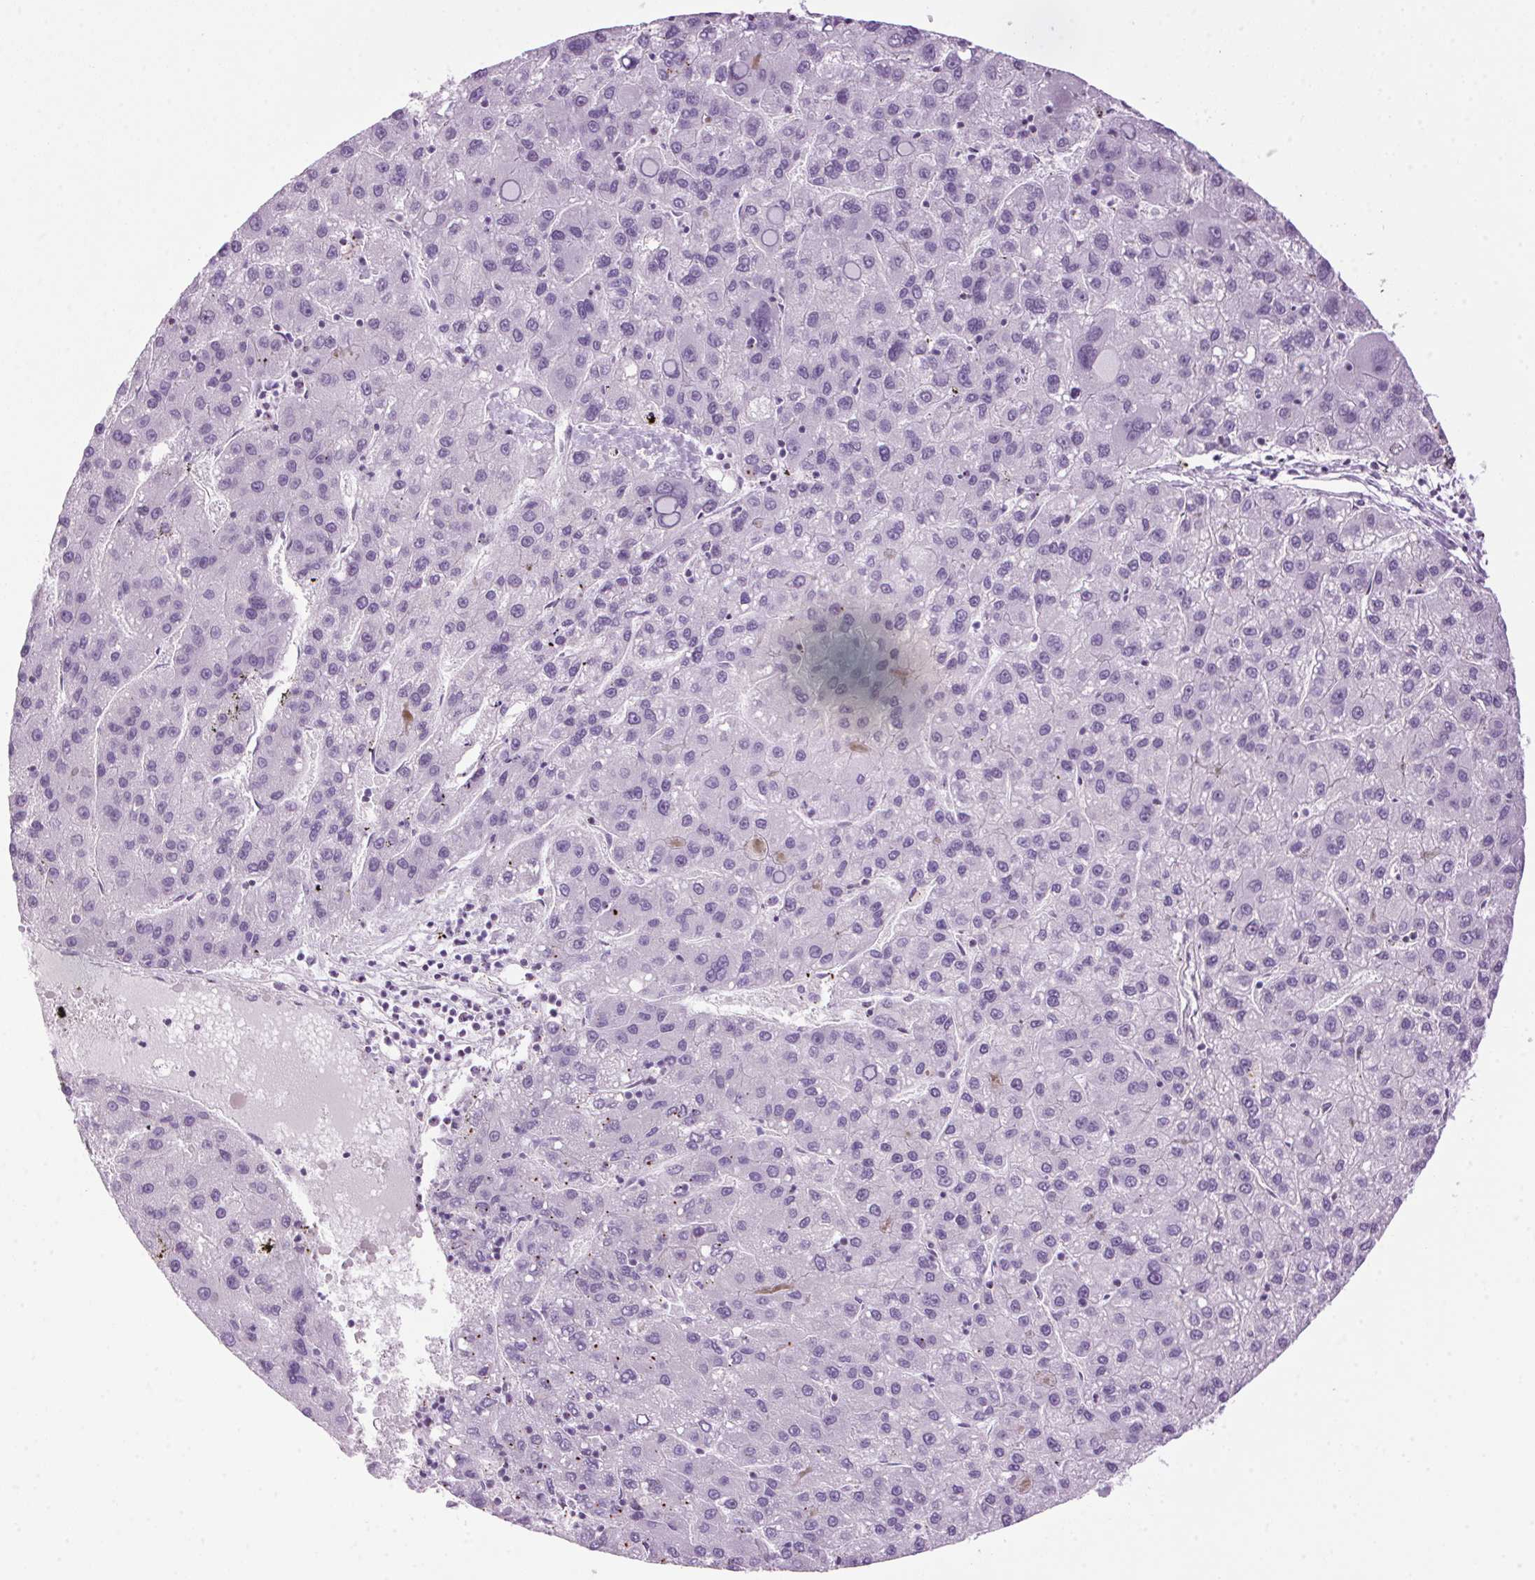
{"staining": {"intensity": "moderate", "quantity": "<25%", "location": "cytoplasmic/membranous"}, "tissue": "liver cancer", "cell_type": "Tumor cells", "image_type": "cancer", "snomed": [{"axis": "morphology", "description": "Carcinoma, Hepatocellular, NOS"}, {"axis": "topography", "description": "Liver"}], "caption": "Human liver cancer stained for a protein (brown) exhibits moderate cytoplasmic/membranous positive expression in approximately <25% of tumor cells.", "gene": "TMEM88B", "patient": {"sex": "female", "age": 82}}